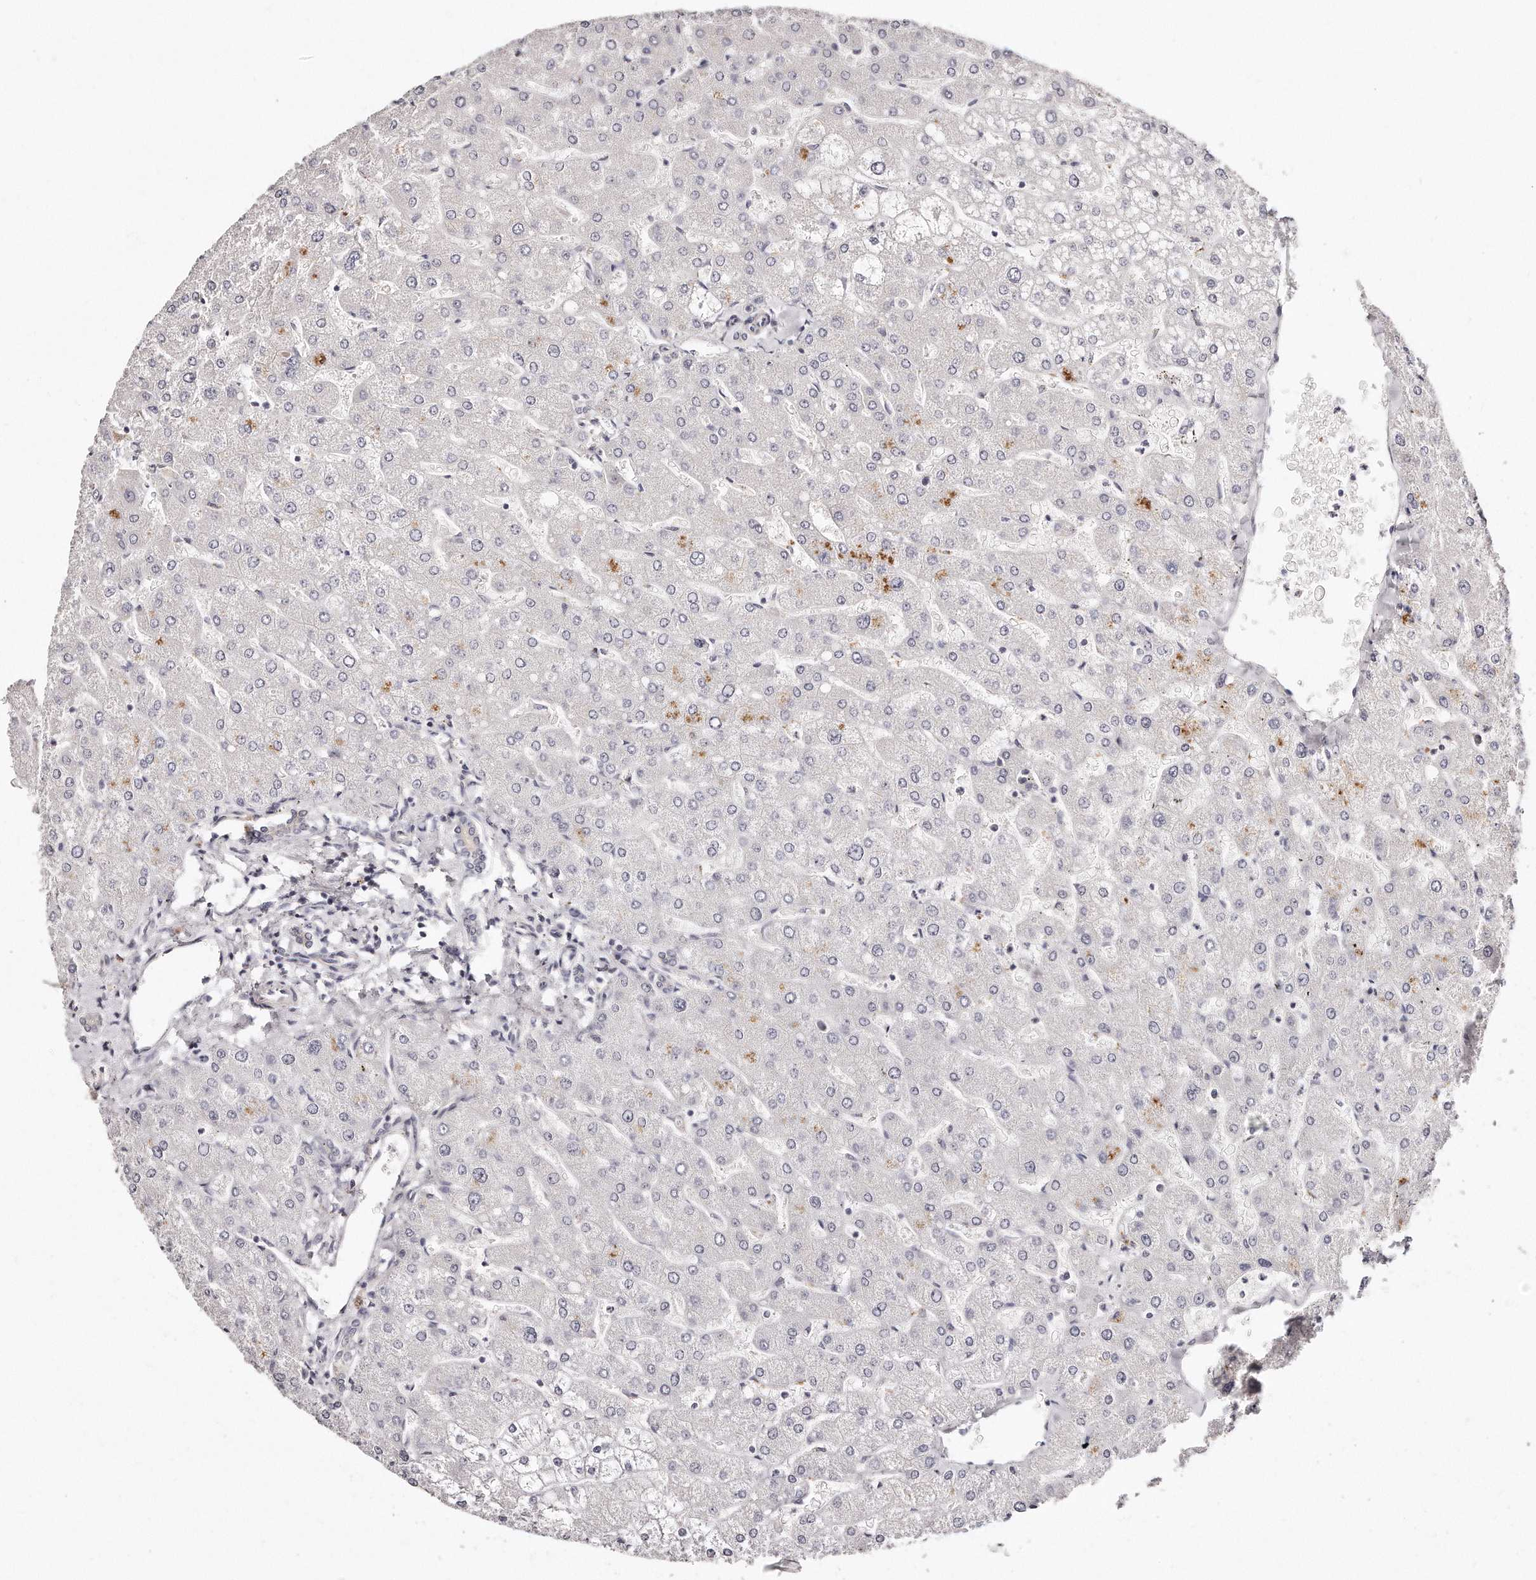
{"staining": {"intensity": "negative", "quantity": "none", "location": "none"}, "tissue": "liver", "cell_type": "Cholangiocytes", "image_type": "normal", "snomed": [{"axis": "morphology", "description": "Normal tissue, NOS"}, {"axis": "topography", "description": "Liver"}], "caption": "Cholangiocytes show no significant staining in unremarkable liver. Brightfield microscopy of IHC stained with DAB (3,3'-diaminobenzidine) (brown) and hematoxylin (blue), captured at high magnification.", "gene": "CASZ1", "patient": {"sex": "male", "age": 55}}